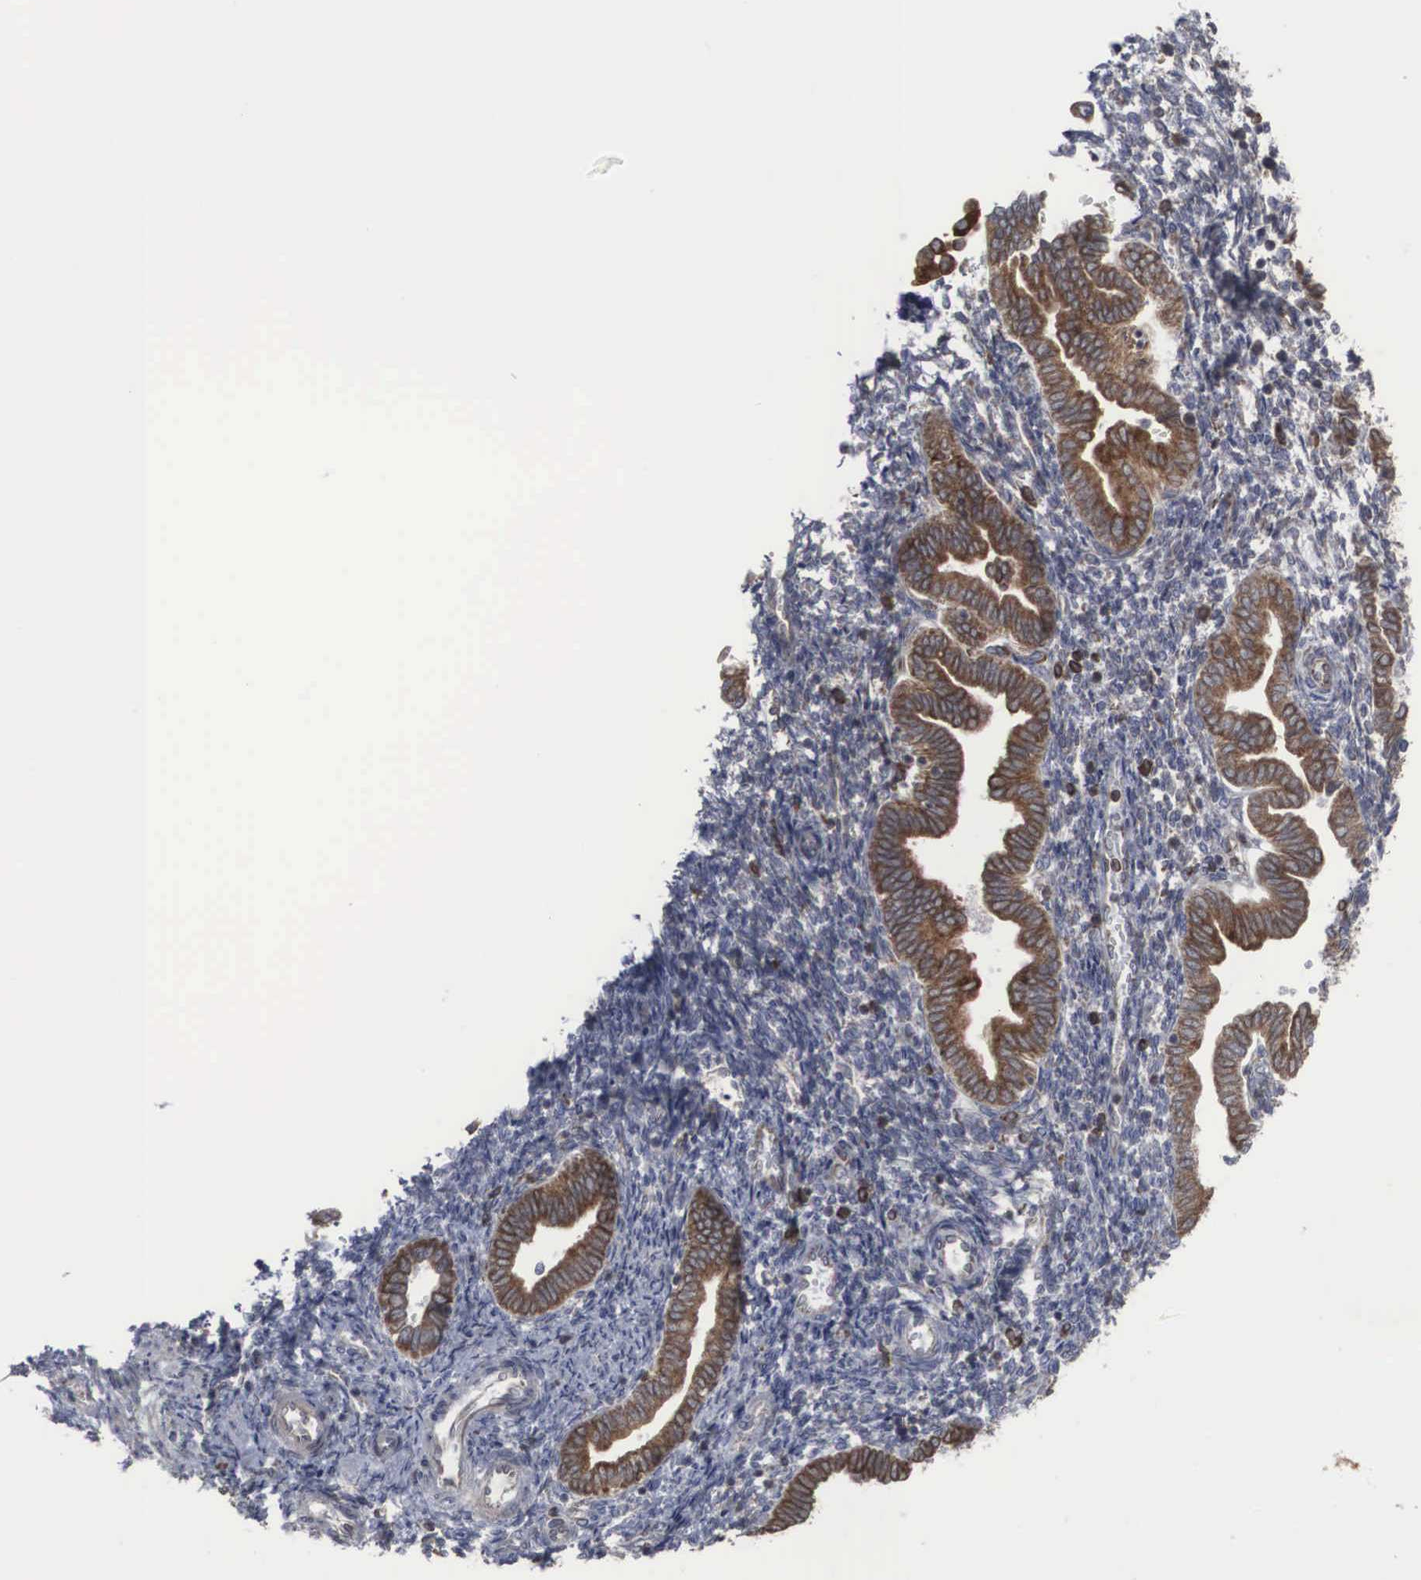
{"staining": {"intensity": "weak", "quantity": "<25%", "location": "cytoplasmic/membranous"}, "tissue": "endometrium", "cell_type": "Cells in endometrial stroma", "image_type": "normal", "snomed": [{"axis": "morphology", "description": "Normal tissue, NOS"}, {"axis": "topography", "description": "Endometrium"}], "caption": "Immunohistochemical staining of benign human endometrium reveals no significant staining in cells in endometrial stroma. (DAB immunohistochemistry (IHC) with hematoxylin counter stain).", "gene": "CTAGE15", "patient": {"sex": "female", "age": 36}}